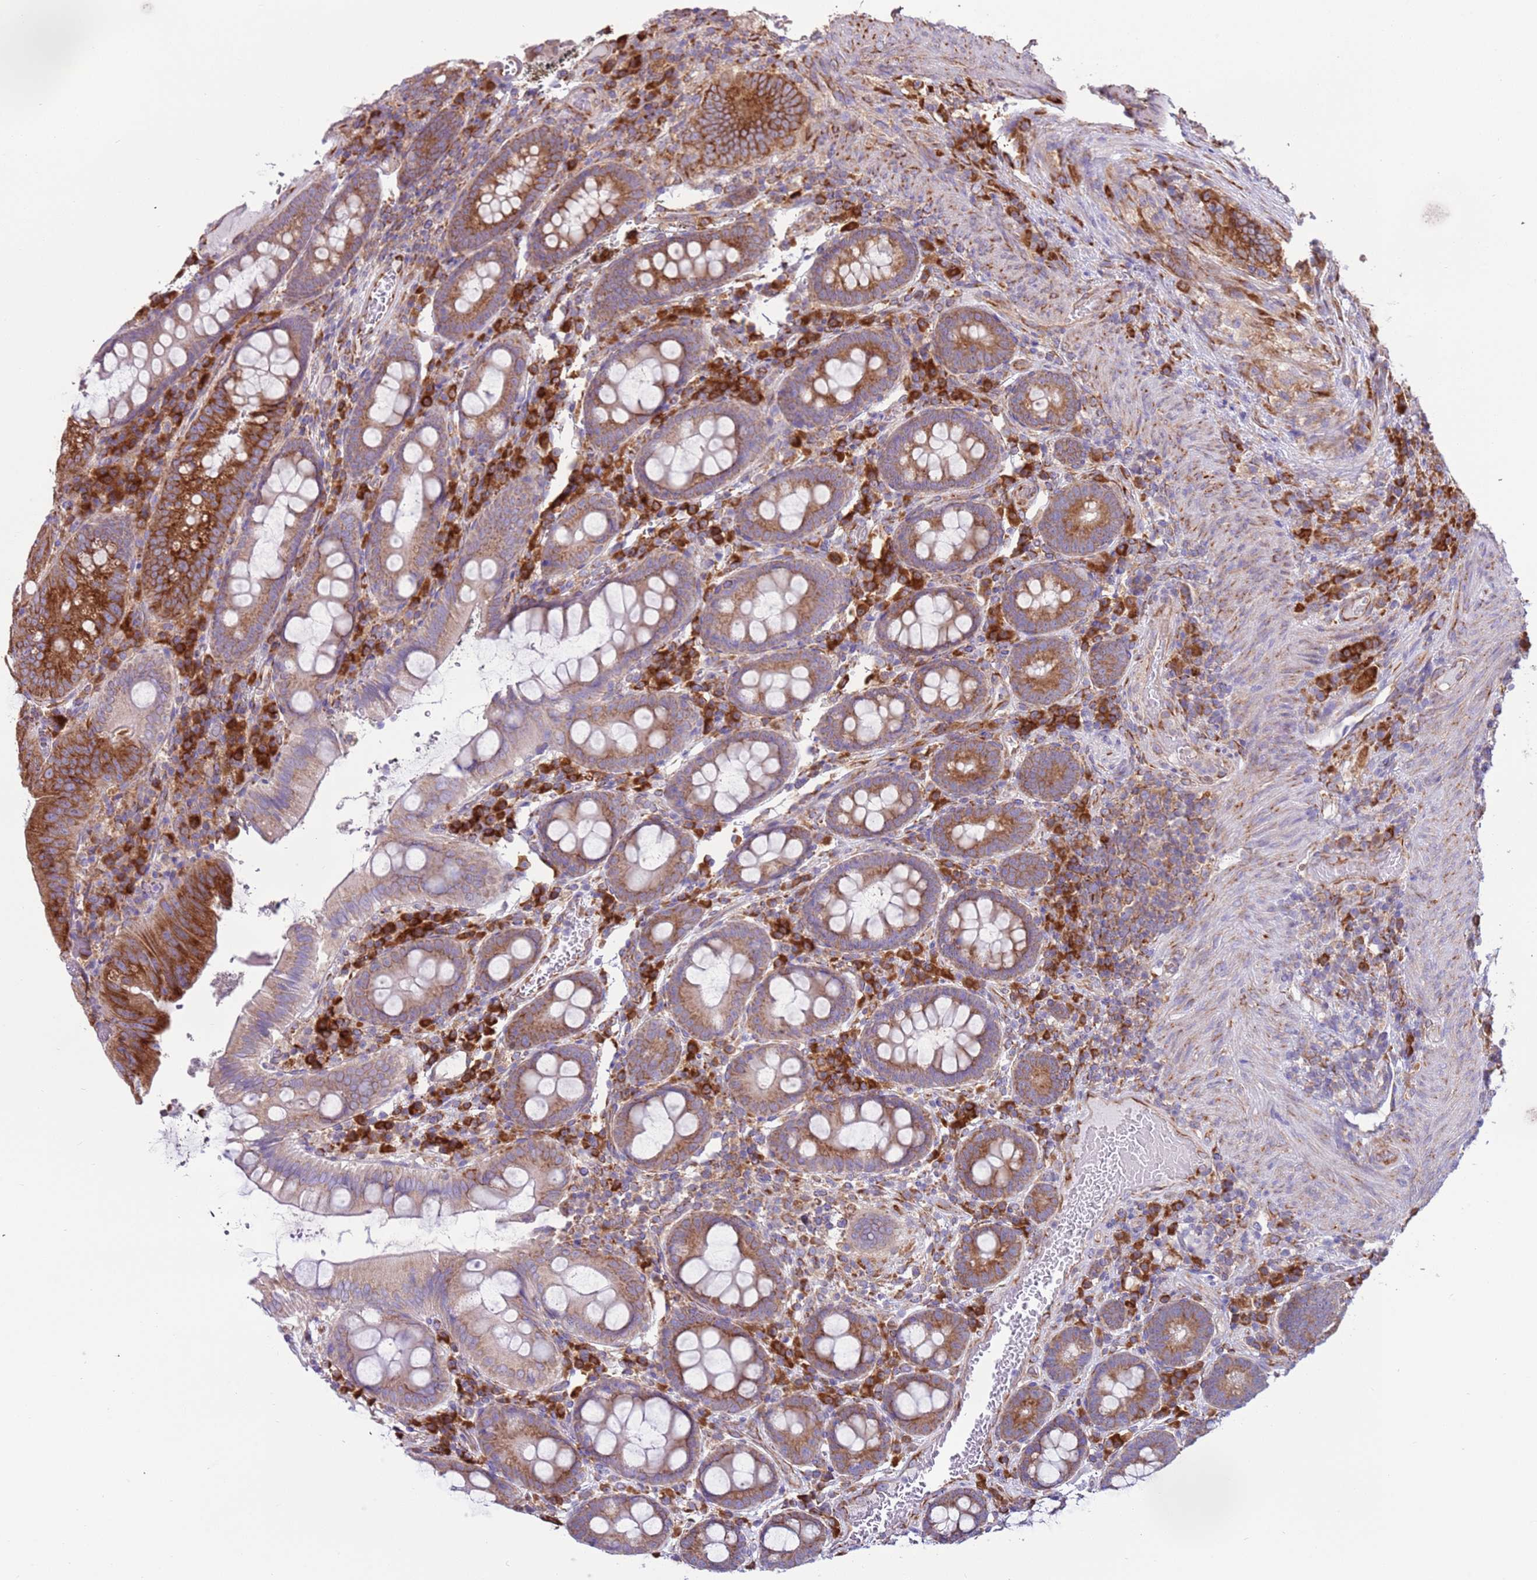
{"staining": {"intensity": "strong", "quantity": "25%-75%", "location": "cytoplasmic/membranous"}, "tissue": "colorectal cancer", "cell_type": "Tumor cells", "image_type": "cancer", "snomed": [{"axis": "morphology", "description": "Adenocarcinoma, NOS"}, {"axis": "topography", "description": "Colon"}], "caption": "The image shows immunohistochemical staining of colorectal cancer. There is strong cytoplasmic/membranous staining is identified in about 25%-75% of tumor cells. The protein of interest is stained brown, and the nuclei are stained in blue (DAB IHC with brightfield microscopy, high magnification).", "gene": "VARS1", "patient": {"sex": "female", "age": 43}}